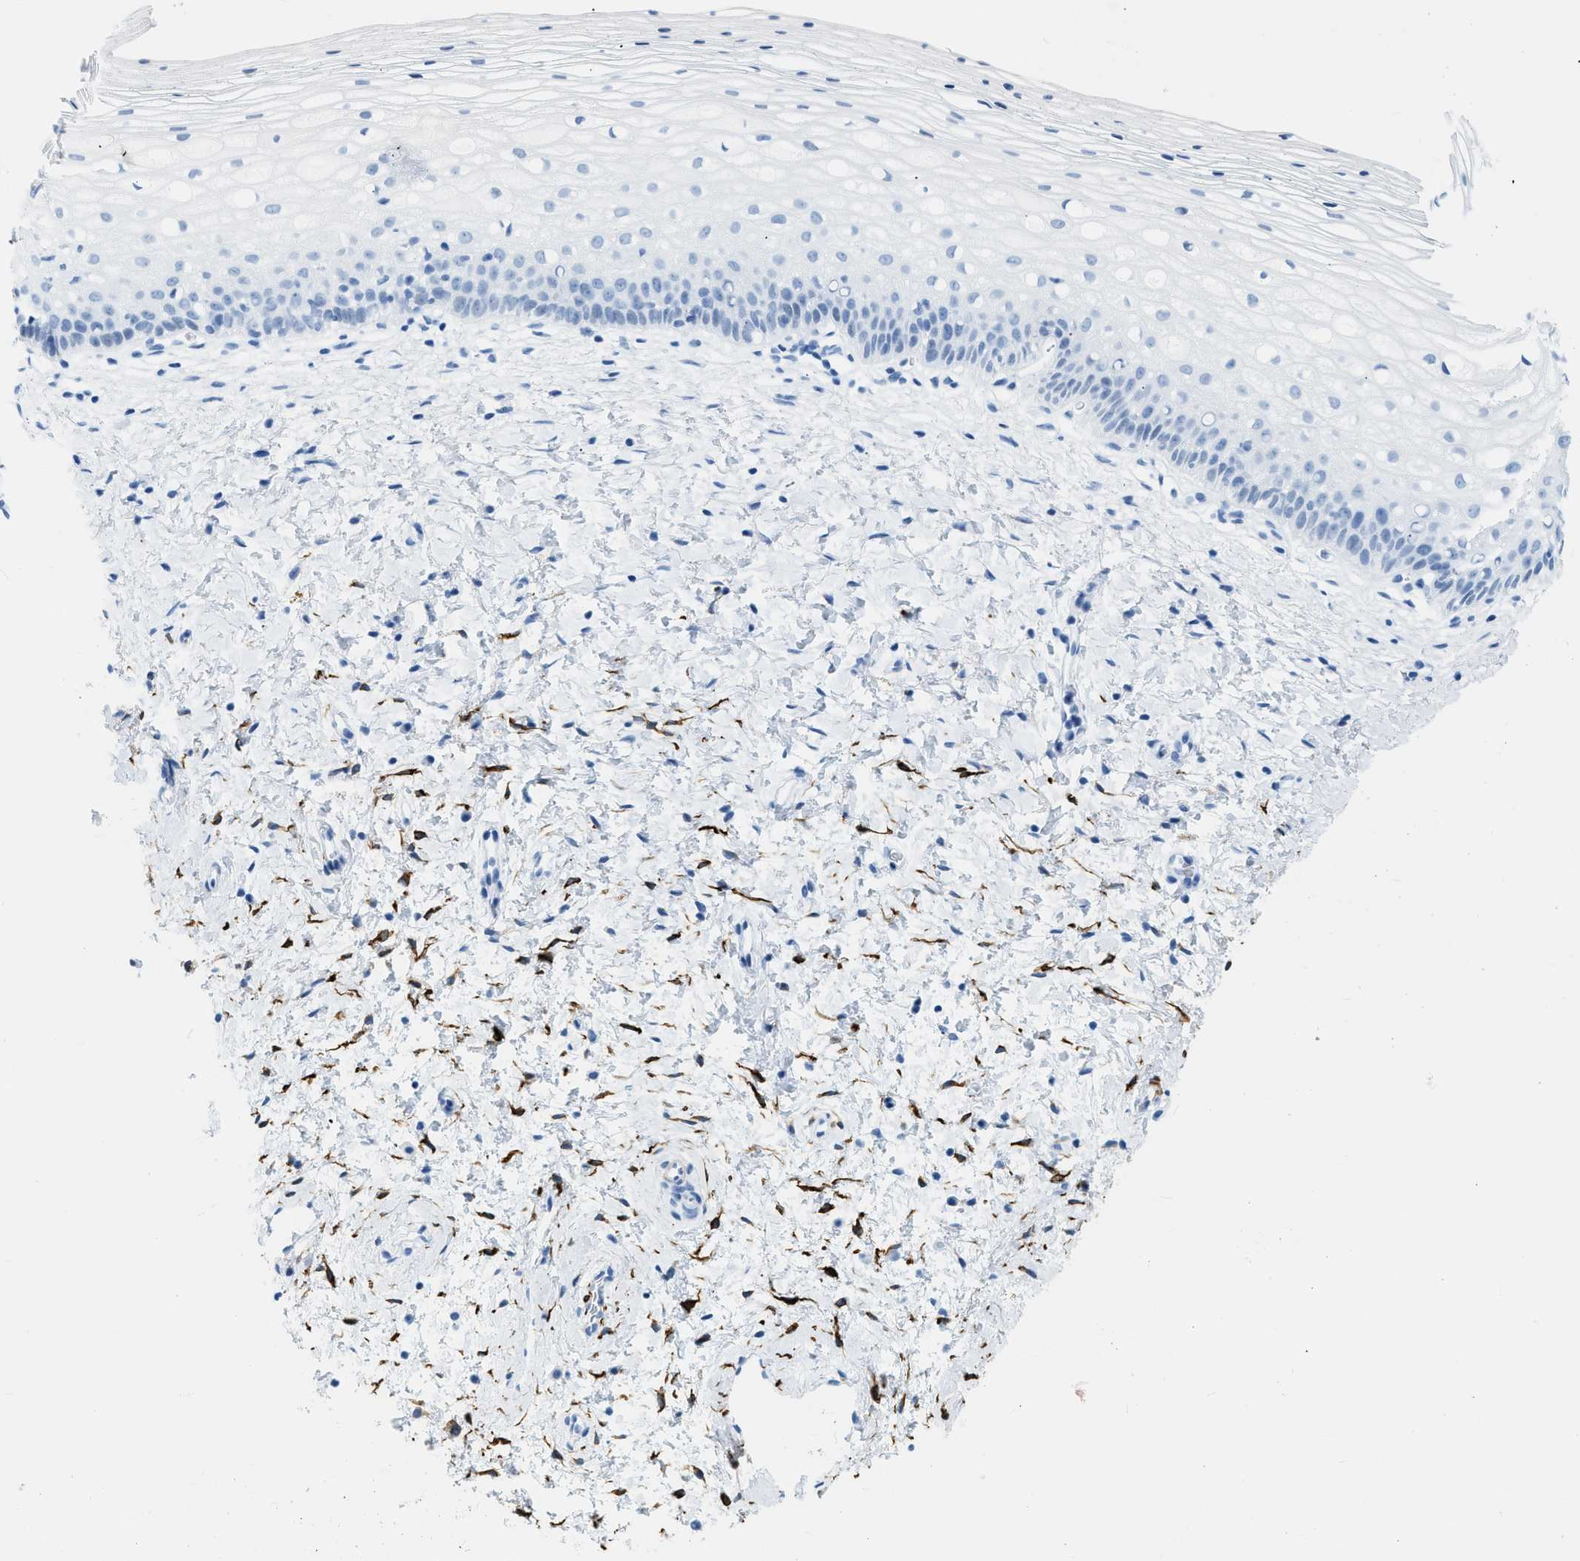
{"staining": {"intensity": "negative", "quantity": "none", "location": "none"}, "tissue": "cervix", "cell_type": "Glandular cells", "image_type": "normal", "snomed": [{"axis": "morphology", "description": "Normal tissue, NOS"}, {"axis": "topography", "description": "Cervix"}], "caption": "DAB (3,3'-diaminobenzidine) immunohistochemical staining of benign human cervix exhibits no significant positivity in glandular cells.", "gene": "DES", "patient": {"sex": "female", "age": 72}}